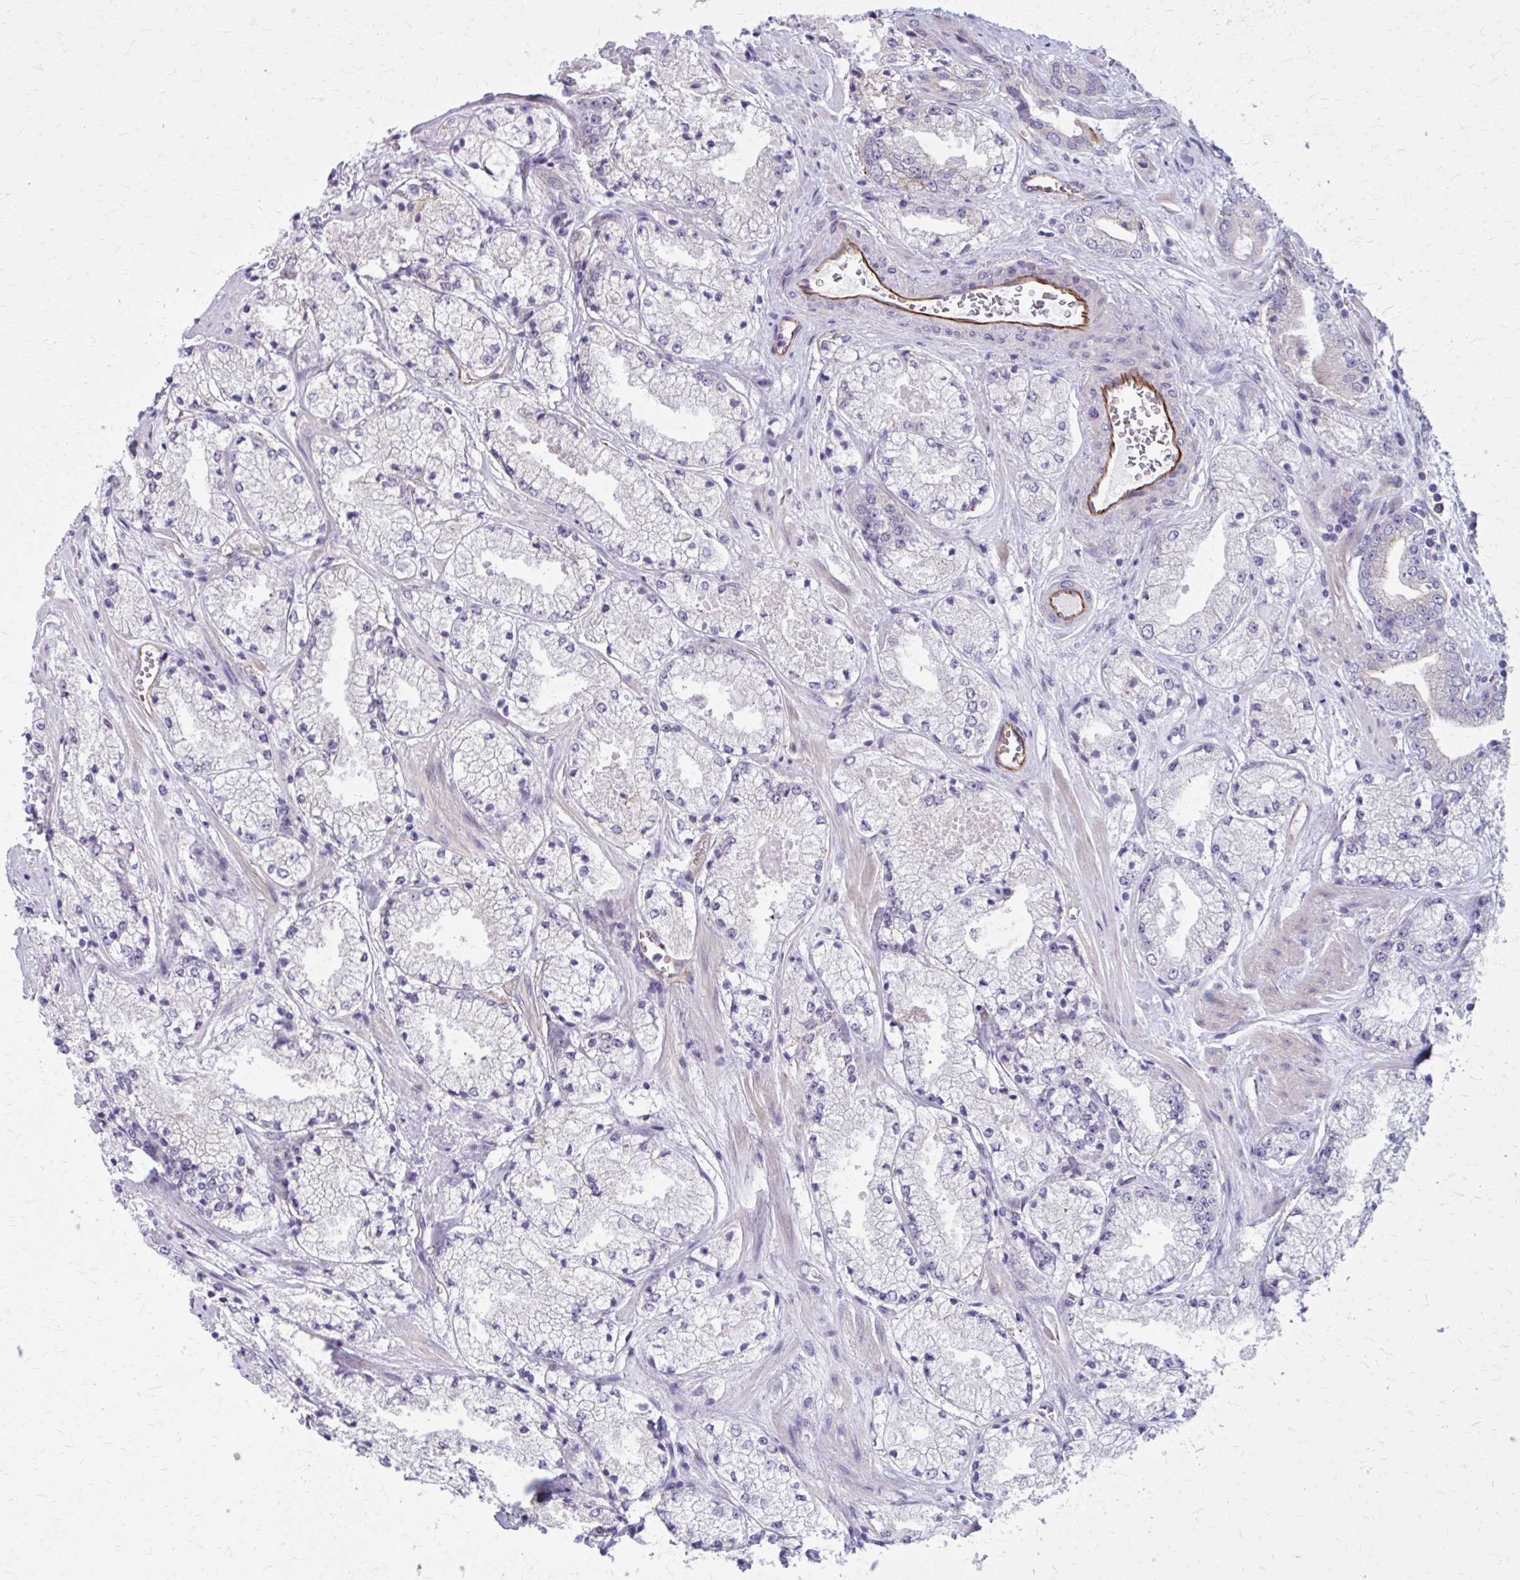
{"staining": {"intensity": "negative", "quantity": "none", "location": "none"}, "tissue": "prostate cancer", "cell_type": "Tumor cells", "image_type": "cancer", "snomed": [{"axis": "morphology", "description": "Adenocarcinoma, High grade"}, {"axis": "topography", "description": "Prostate"}], "caption": "DAB immunohistochemical staining of human prostate cancer (adenocarcinoma (high-grade)) demonstrates no significant expression in tumor cells.", "gene": "ZDHHC7", "patient": {"sex": "male", "age": 63}}